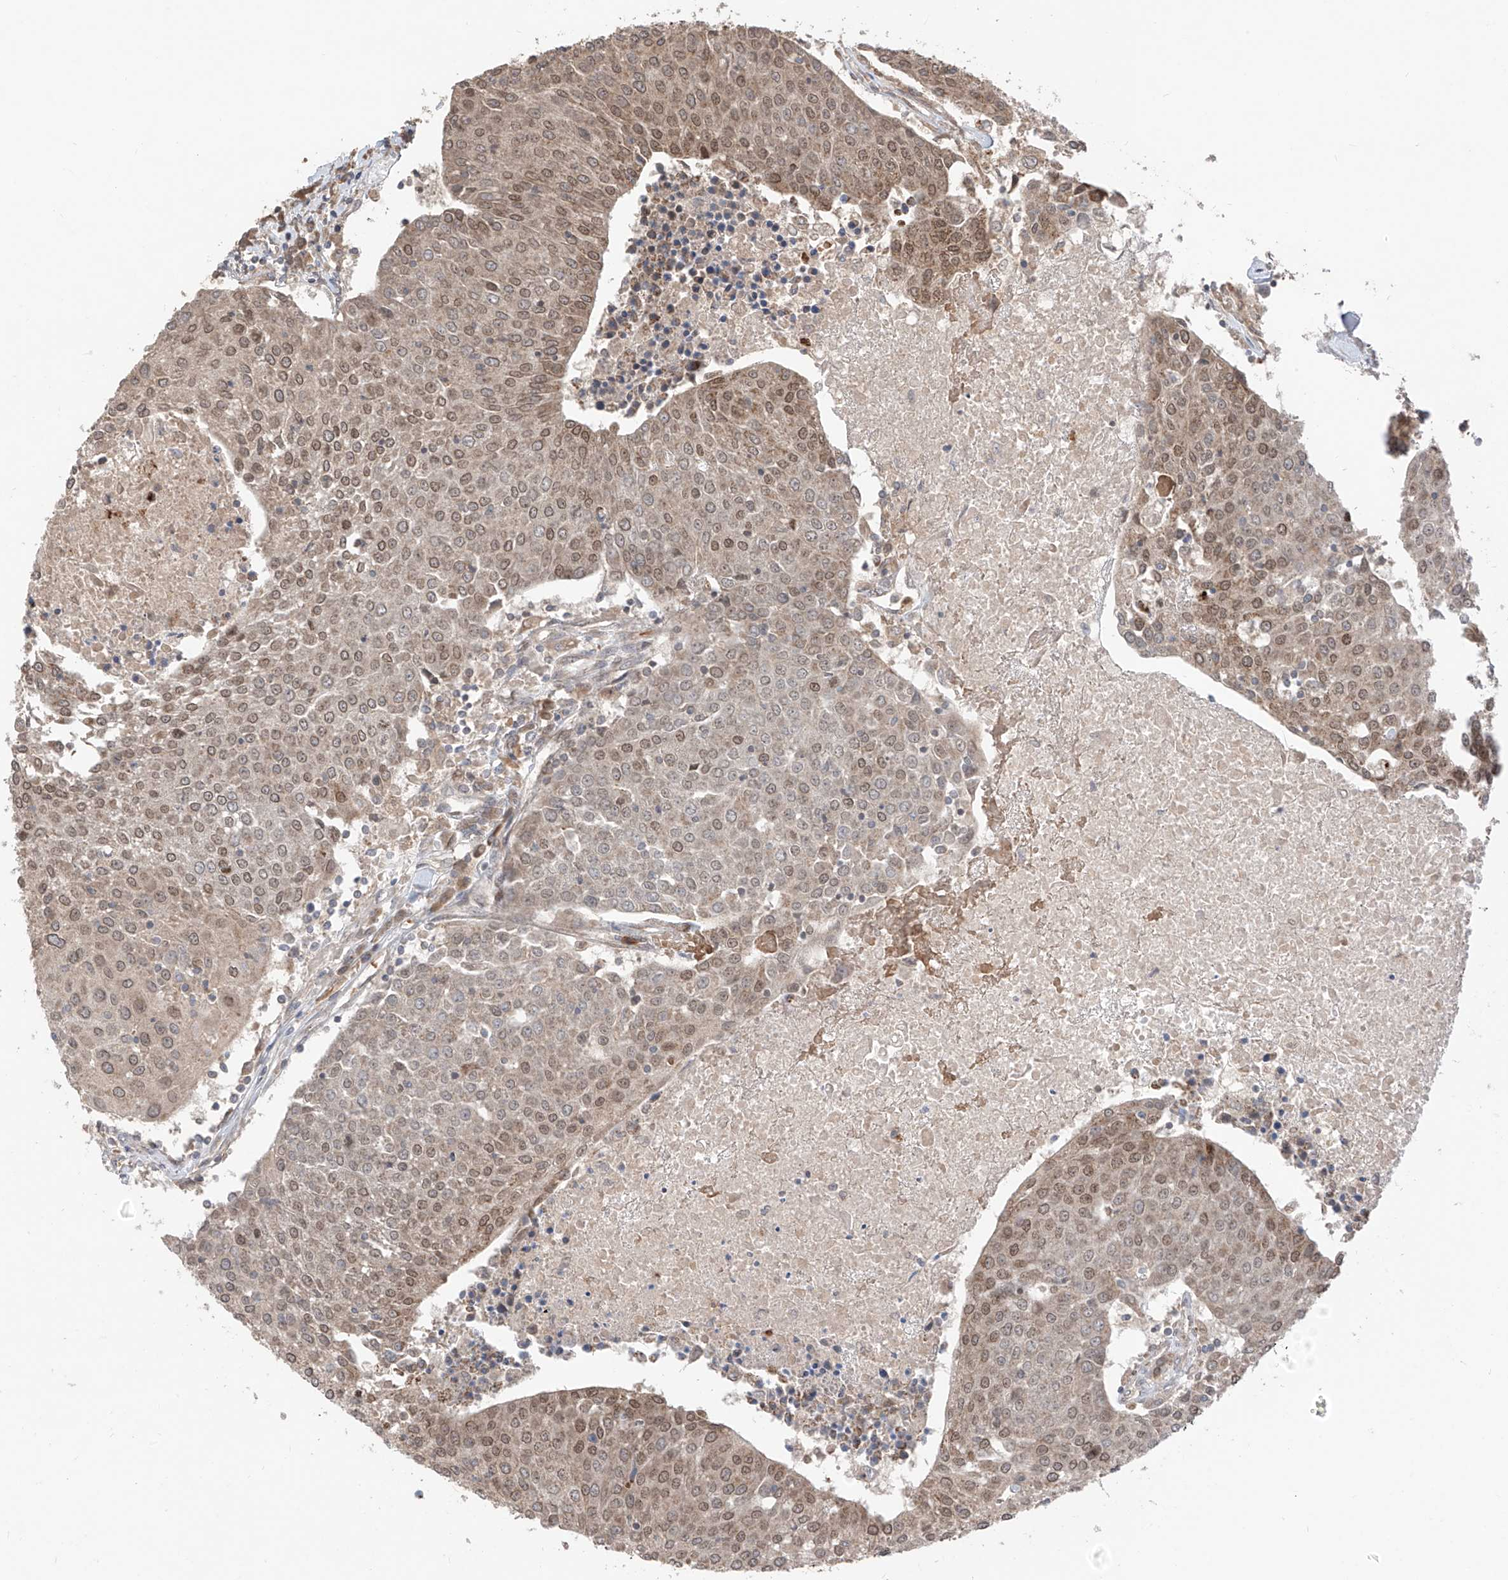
{"staining": {"intensity": "moderate", "quantity": ">75%", "location": "cytoplasmic/membranous,nuclear"}, "tissue": "urothelial cancer", "cell_type": "Tumor cells", "image_type": "cancer", "snomed": [{"axis": "morphology", "description": "Urothelial carcinoma, High grade"}, {"axis": "topography", "description": "Urinary bladder"}], "caption": "Moderate cytoplasmic/membranous and nuclear protein expression is seen in approximately >75% of tumor cells in urothelial cancer.", "gene": "AHCTF1", "patient": {"sex": "female", "age": 85}}